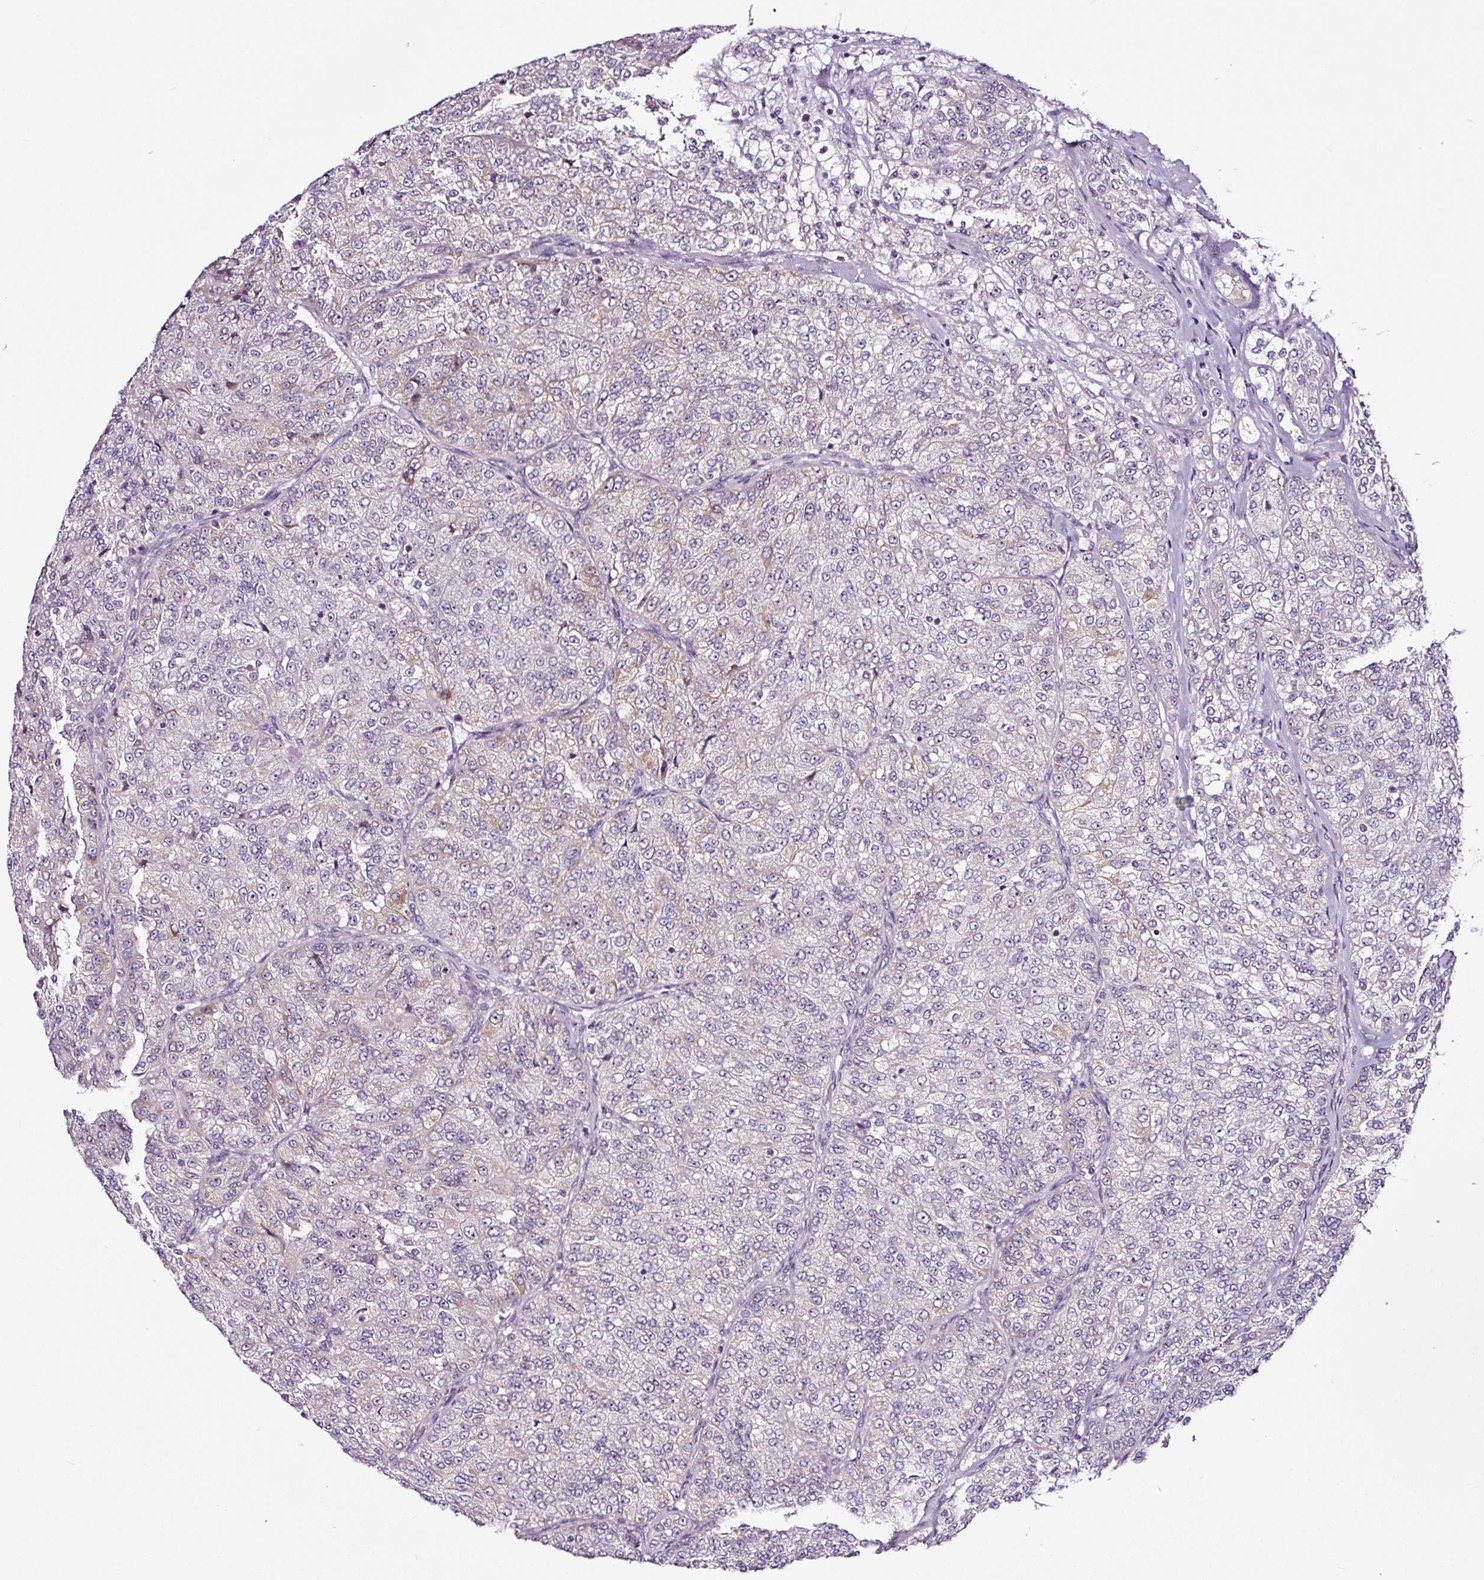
{"staining": {"intensity": "negative", "quantity": "none", "location": "none"}, "tissue": "renal cancer", "cell_type": "Tumor cells", "image_type": "cancer", "snomed": [{"axis": "morphology", "description": "Adenocarcinoma, NOS"}, {"axis": "topography", "description": "Kidney"}], "caption": "Immunohistochemistry (IHC) photomicrograph of human renal cancer (adenocarcinoma) stained for a protein (brown), which reveals no expression in tumor cells.", "gene": "NOM1", "patient": {"sex": "female", "age": 63}}